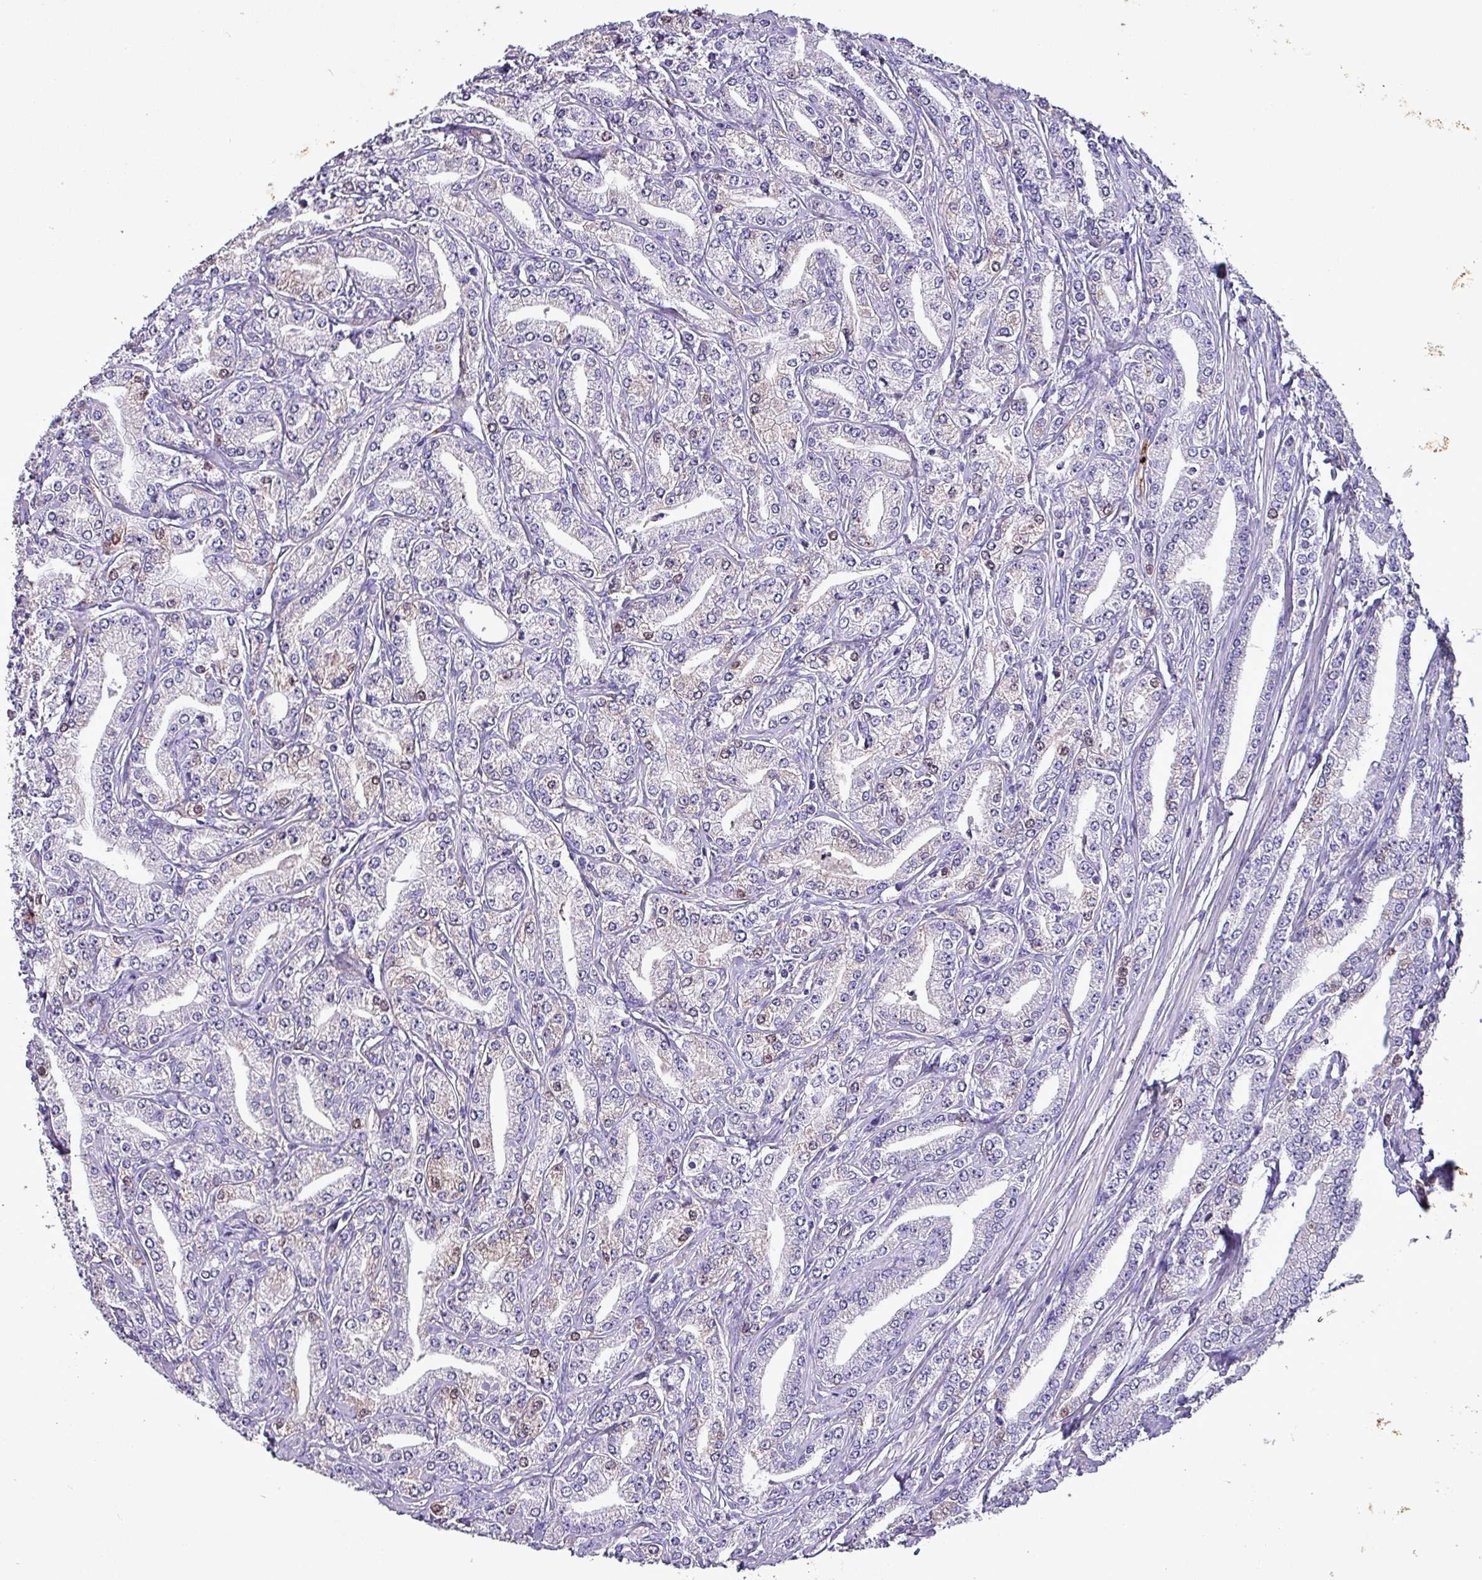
{"staining": {"intensity": "weak", "quantity": "<25%", "location": "nuclear"}, "tissue": "prostate cancer", "cell_type": "Tumor cells", "image_type": "cancer", "snomed": [{"axis": "morphology", "description": "Adenocarcinoma, High grade"}, {"axis": "topography", "description": "Prostate"}], "caption": "Tumor cells show no significant expression in high-grade adenocarcinoma (prostate).", "gene": "HP", "patient": {"sex": "male", "age": 66}}